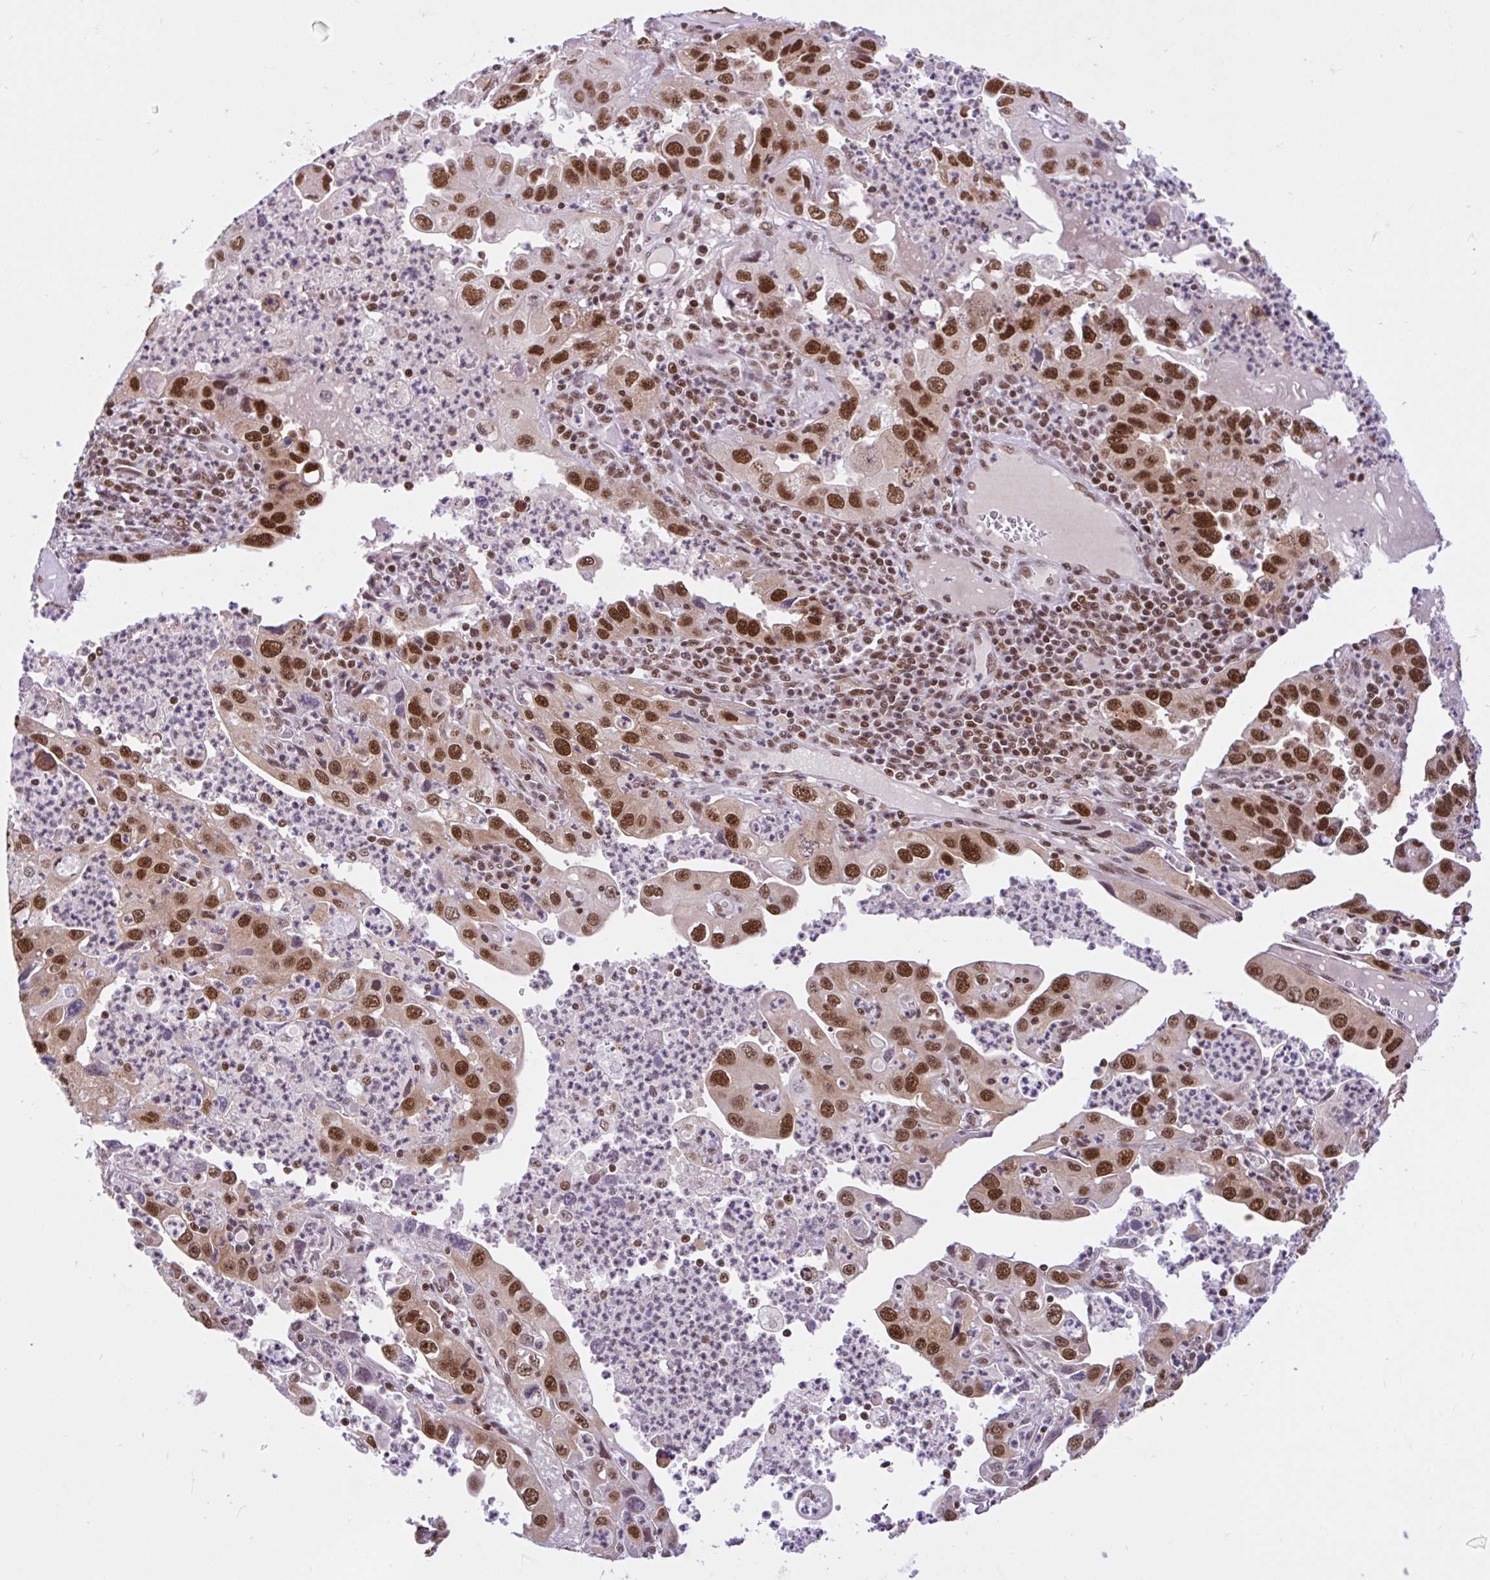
{"staining": {"intensity": "strong", "quantity": "25%-75%", "location": "nuclear"}, "tissue": "endometrial cancer", "cell_type": "Tumor cells", "image_type": "cancer", "snomed": [{"axis": "morphology", "description": "Adenocarcinoma, NOS"}, {"axis": "topography", "description": "Uterus"}], "caption": "An image of human endometrial cancer stained for a protein exhibits strong nuclear brown staining in tumor cells.", "gene": "CCDC12", "patient": {"sex": "female", "age": 62}}